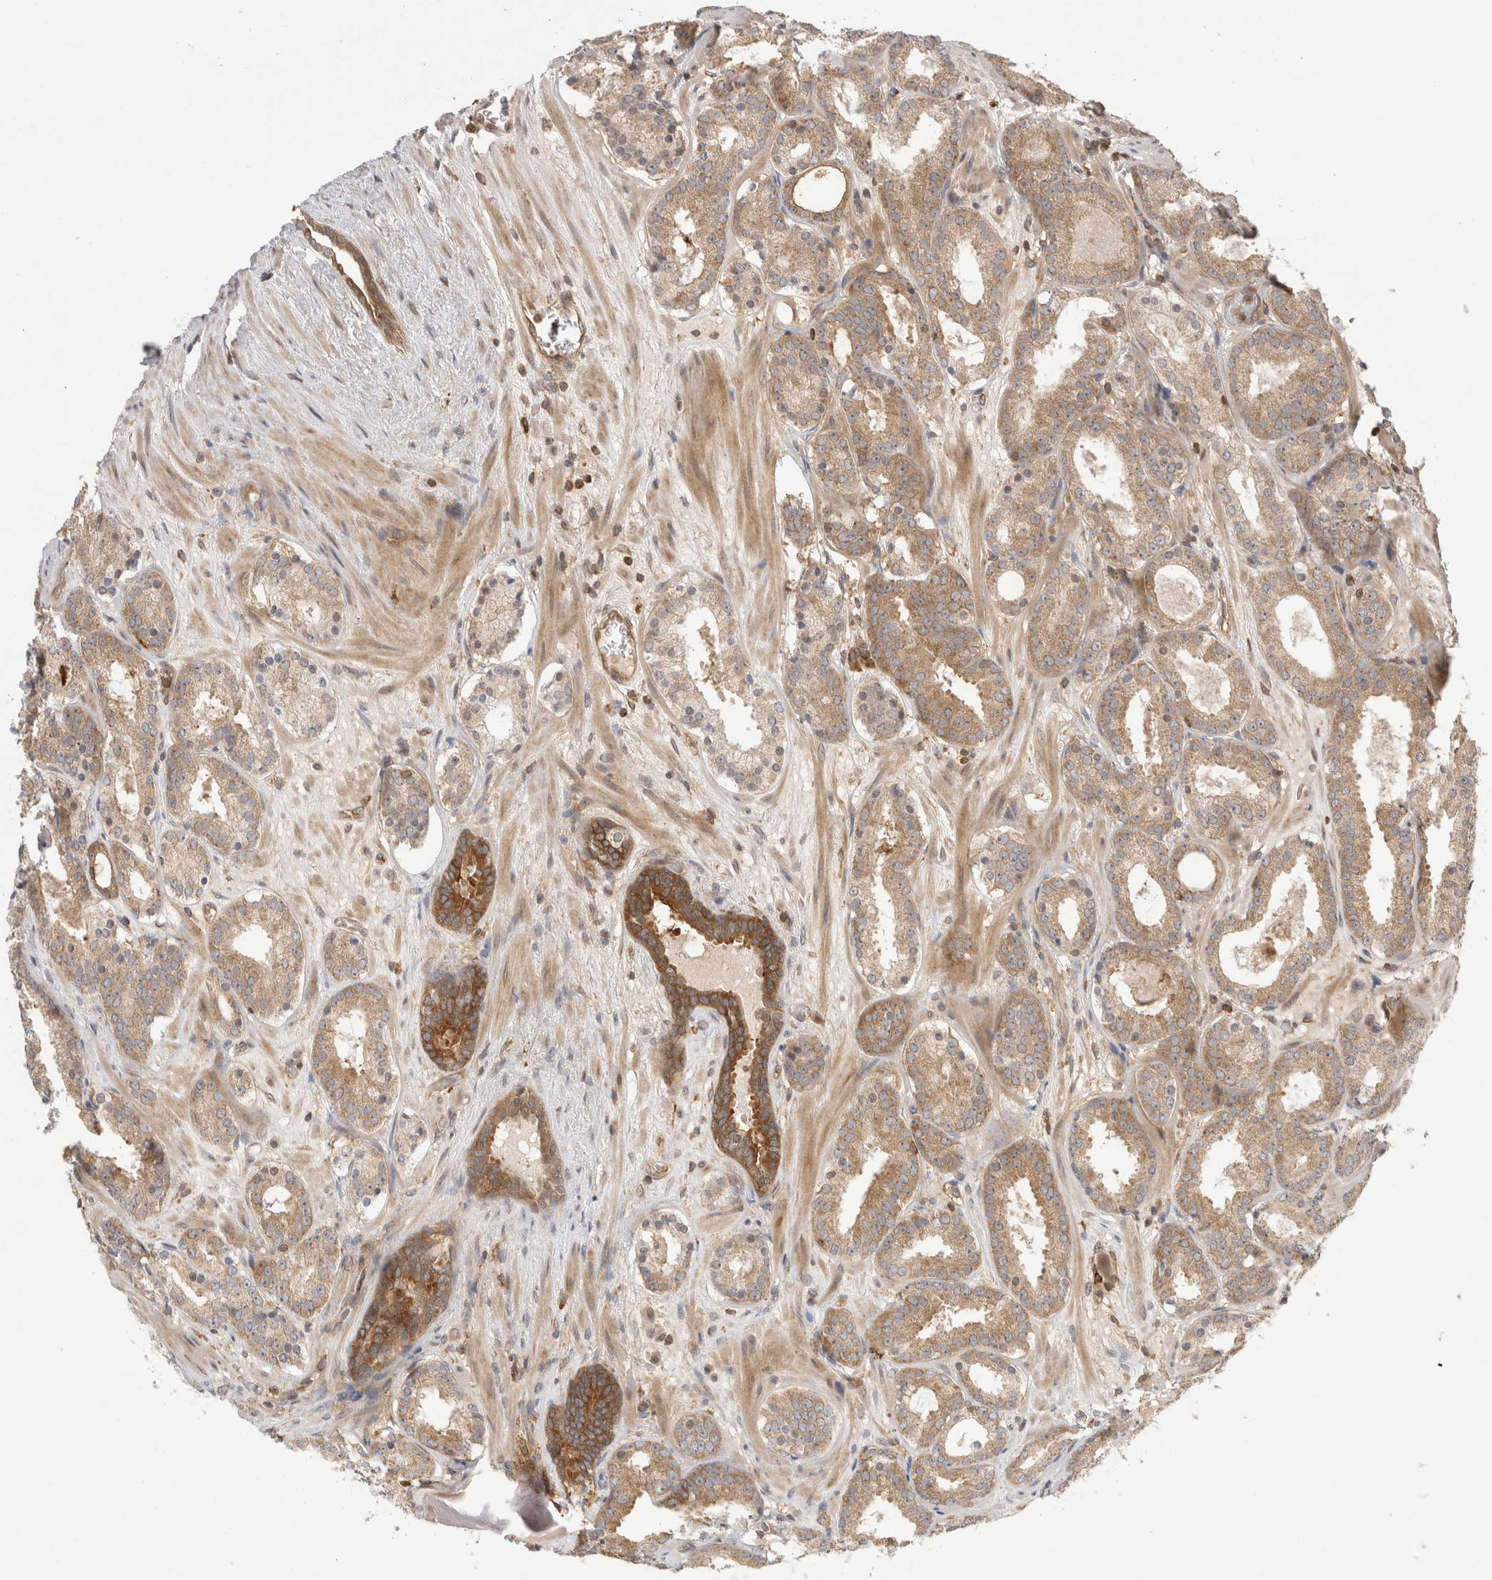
{"staining": {"intensity": "moderate", "quantity": ">75%", "location": "cytoplasmic/membranous"}, "tissue": "prostate cancer", "cell_type": "Tumor cells", "image_type": "cancer", "snomed": [{"axis": "morphology", "description": "Adenocarcinoma, Low grade"}, {"axis": "topography", "description": "Prostate"}], "caption": "IHC of prostate adenocarcinoma (low-grade) shows medium levels of moderate cytoplasmic/membranous positivity in approximately >75% of tumor cells. The protein of interest is stained brown, and the nuclei are stained in blue (DAB IHC with brightfield microscopy, high magnification).", "gene": "NFKB1", "patient": {"sex": "male", "age": 69}}